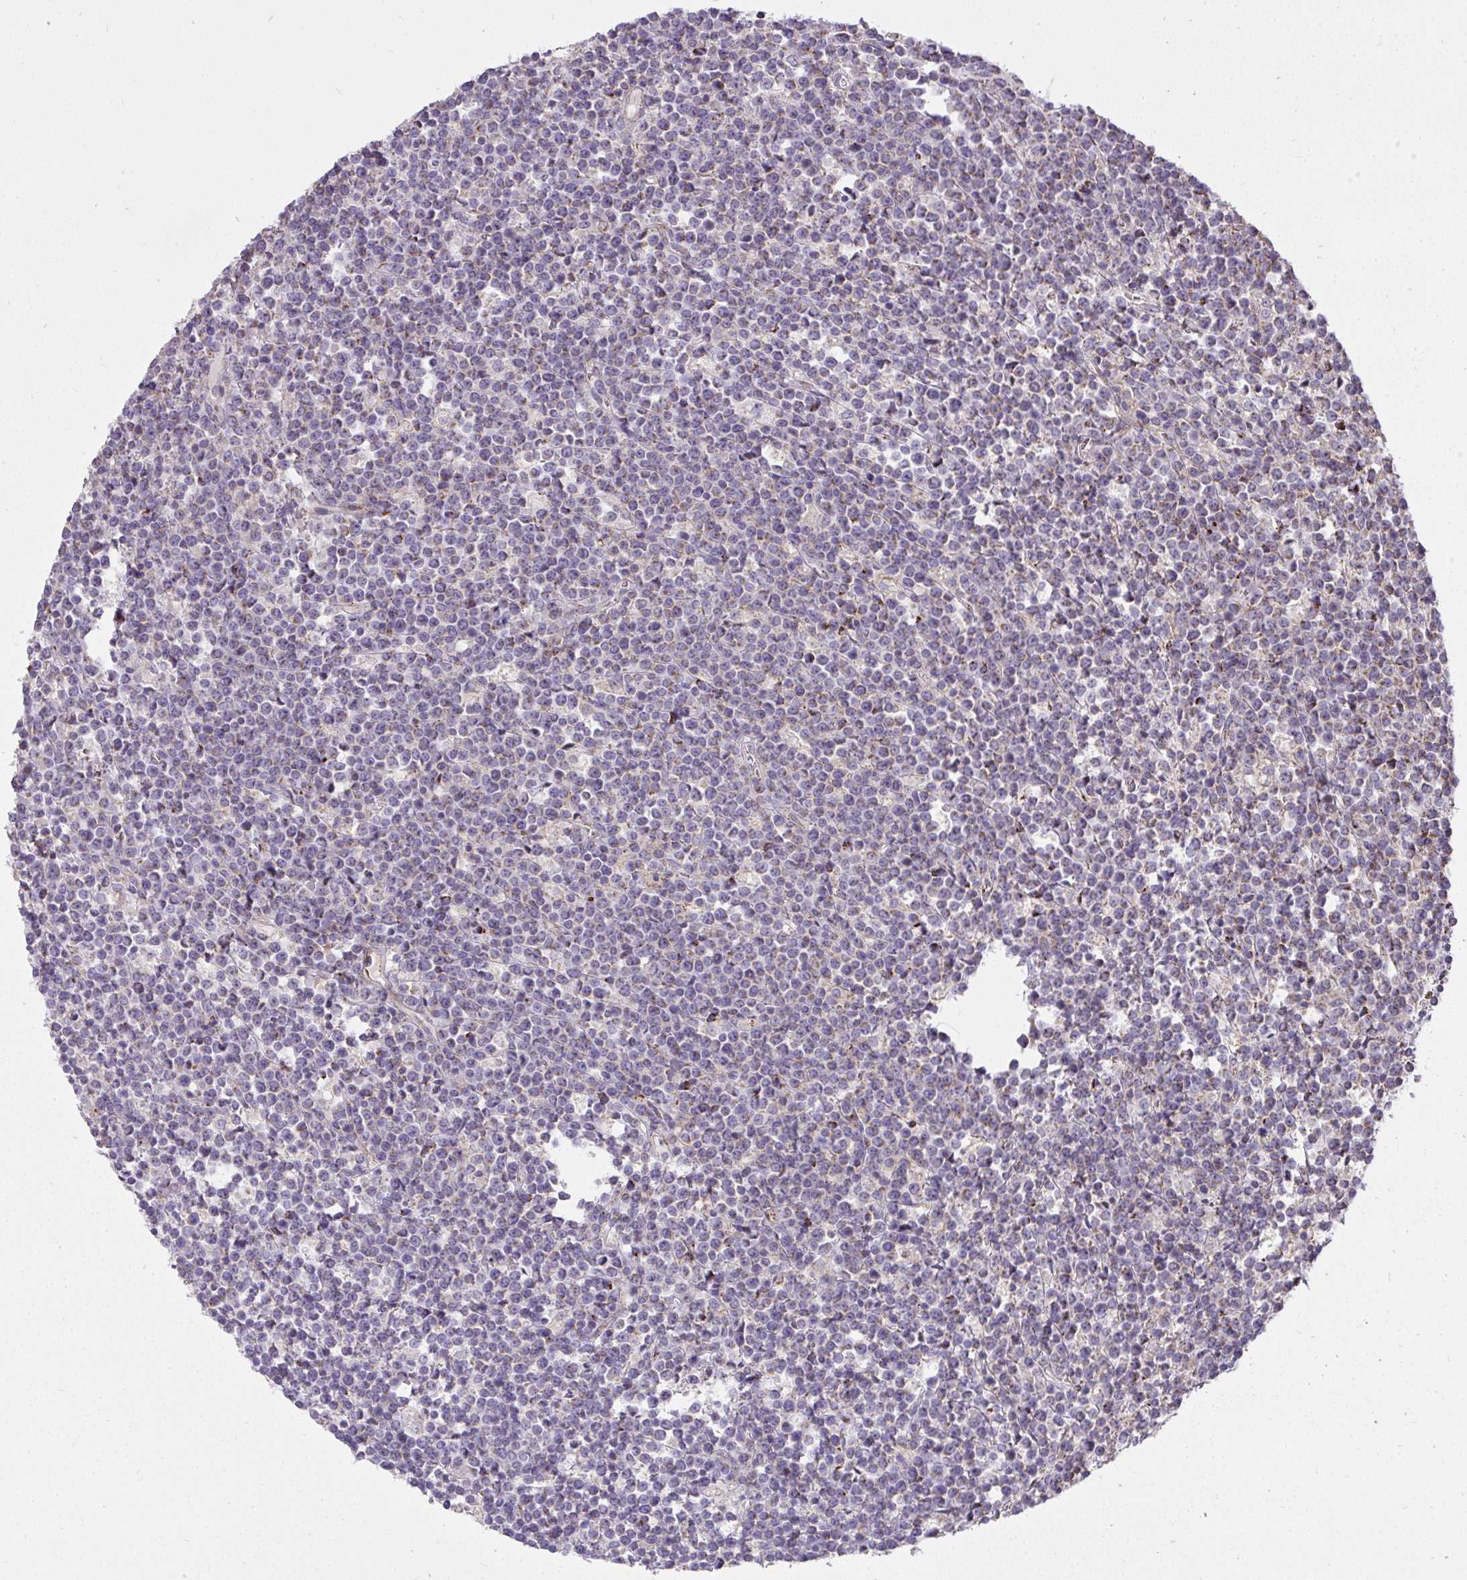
{"staining": {"intensity": "weak", "quantity": "25%-75%", "location": "cytoplasmic/membranous"}, "tissue": "lymphoma", "cell_type": "Tumor cells", "image_type": "cancer", "snomed": [{"axis": "morphology", "description": "Malignant lymphoma, non-Hodgkin's type, High grade"}, {"axis": "topography", "description": "Ovary"}], "caption": "Human lymphoma stained with a brown dye reveals weak cytoplasmic/membranous positive positivity in approximately 25%-75% of tumor cells.", "gene": "STRIP1", "patient": {"sex": "female", "age": 56}}